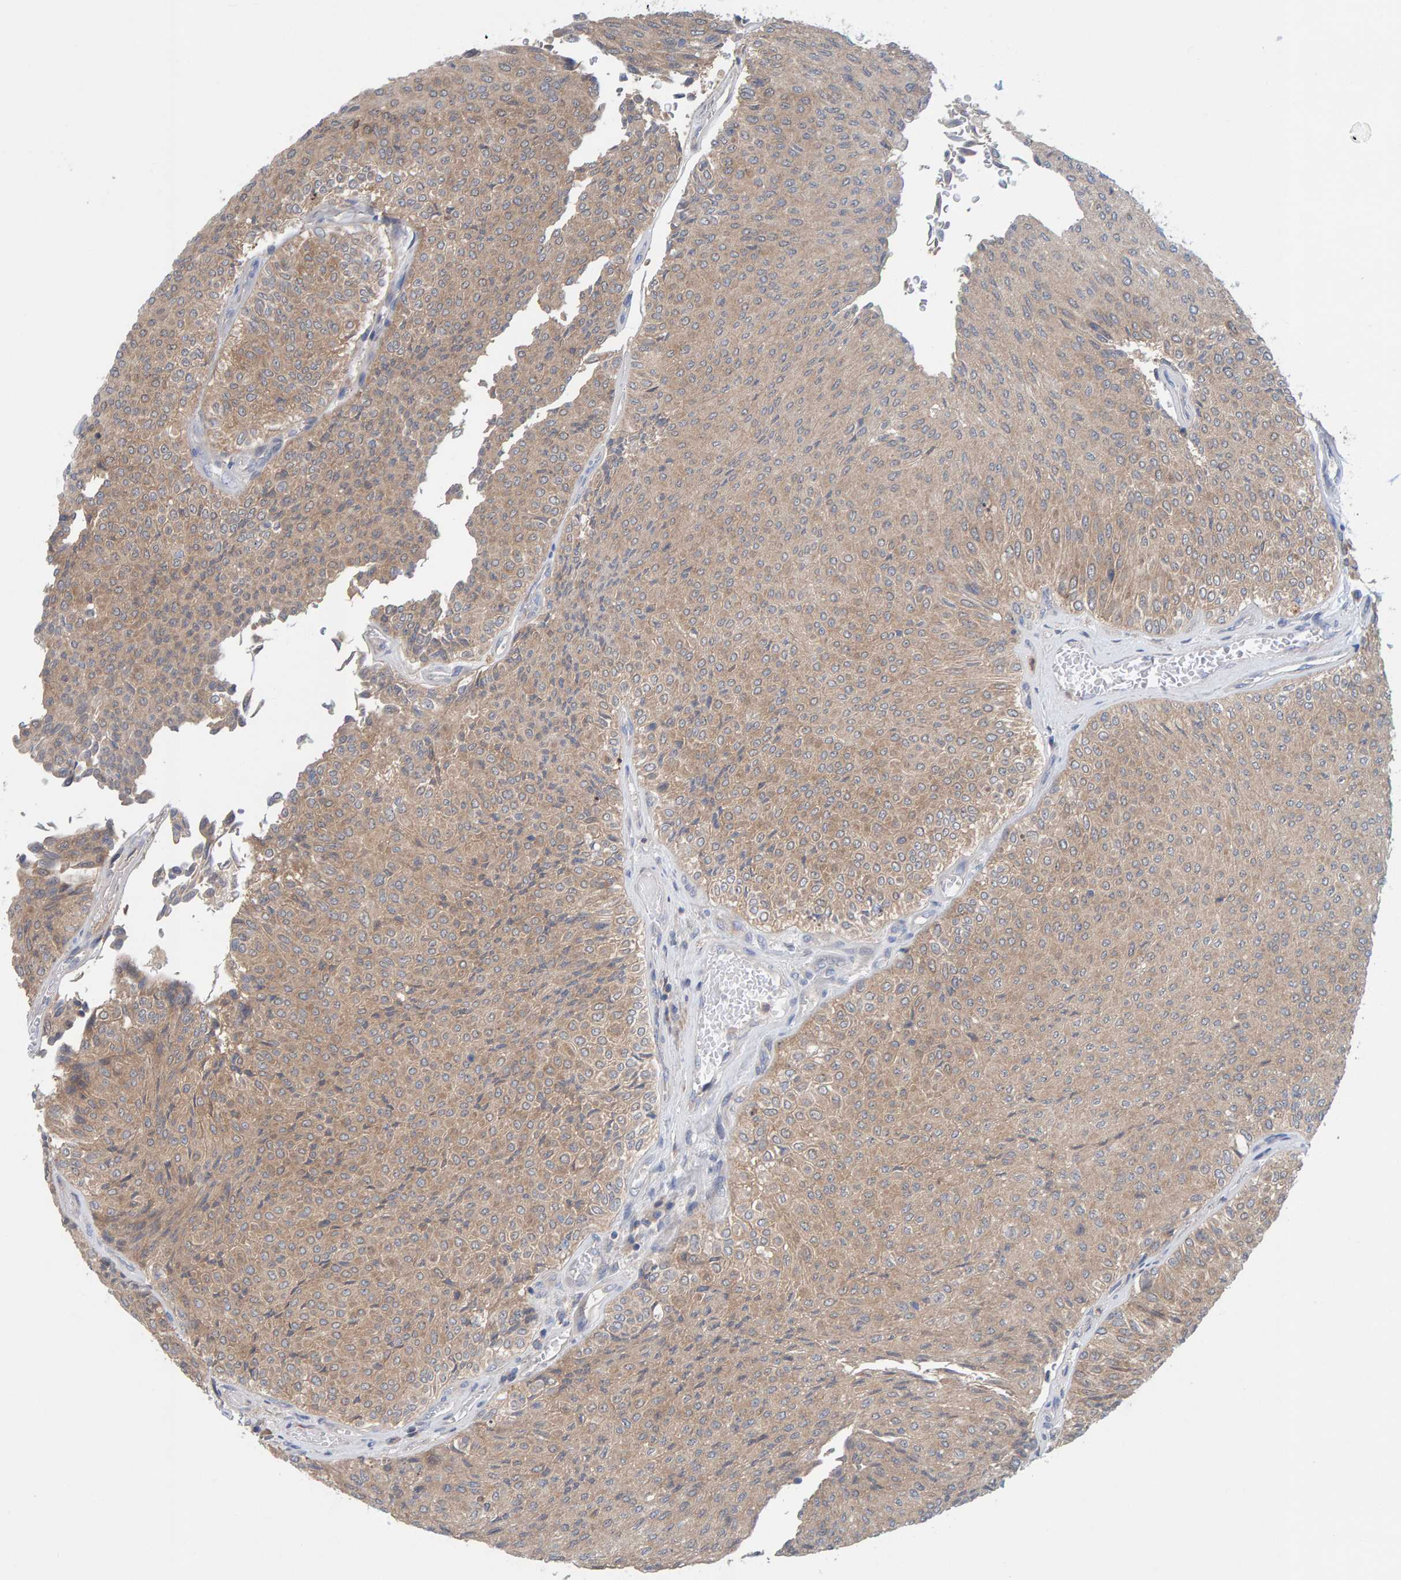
{"staining": {"intensity": "weak", "quantity": ">75%", "location": "cytoplasmic/membranous"}, "tissue": "urothelial cancer", "cell_type": "Tumor cells", "image_type": "cancer", "snomed": [{"axis": "morphology", "description": "Urothelial carcinoma, Low grade"}, {"axis": "topography", "description": "Urinary bladder"}], "caption": "Immunohistochemistry (DAB) staining of human urothelial cancer displays weak cytoplasmic/membranous protein staining in approximately >75% of tumor cells. (IHC, brightfield microscopy, high magnification).", "gene": "TATDN1", "patient": {"sex": "male", "age": 78}}